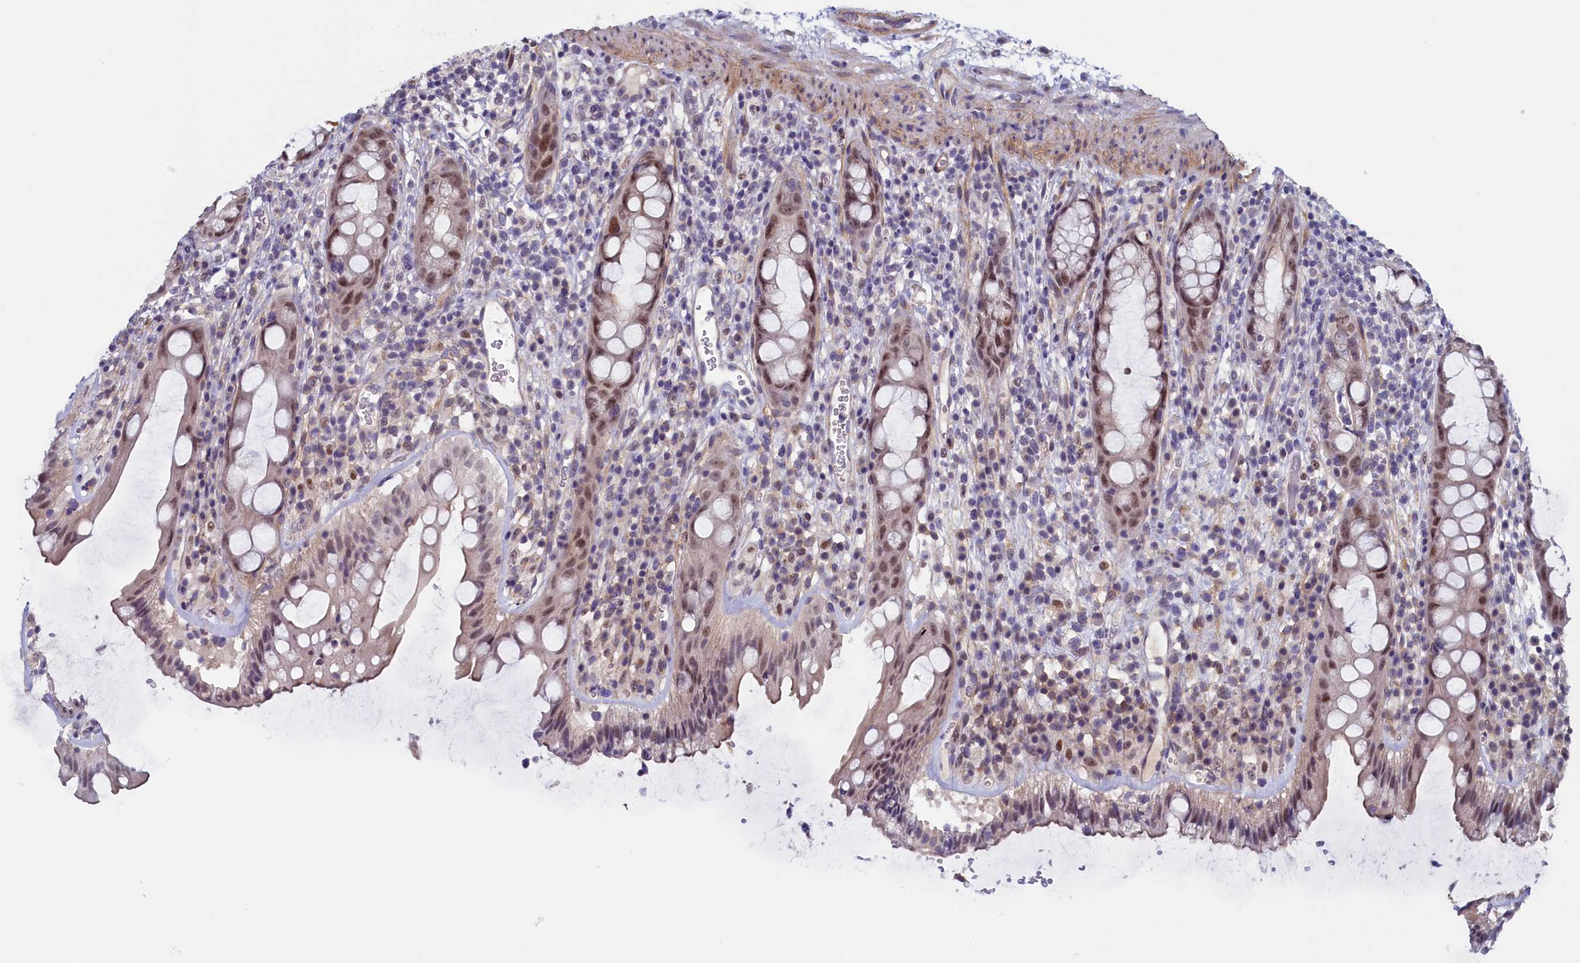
{"staining": {"intensity": "moderate", "quantity": "25%-75%", "location": "nuclear"}, "tissue": "rectum", "cell_type": "Glandular cells", "image_type": "normal", "snomed": [{"axis": "morphology", "description": "Normal tissue, NOS"}, {"axis": "topography", "description": "Rectum"}], "caption": "Immunohistochemical staining of normal rectum demonstrates 25%-75% levels of moderate nuclear protein positivity in approximately 25%-75% of glandular cells.", "gene": "PACSIN3", "patient": {"sex": "female", "age": 57}}